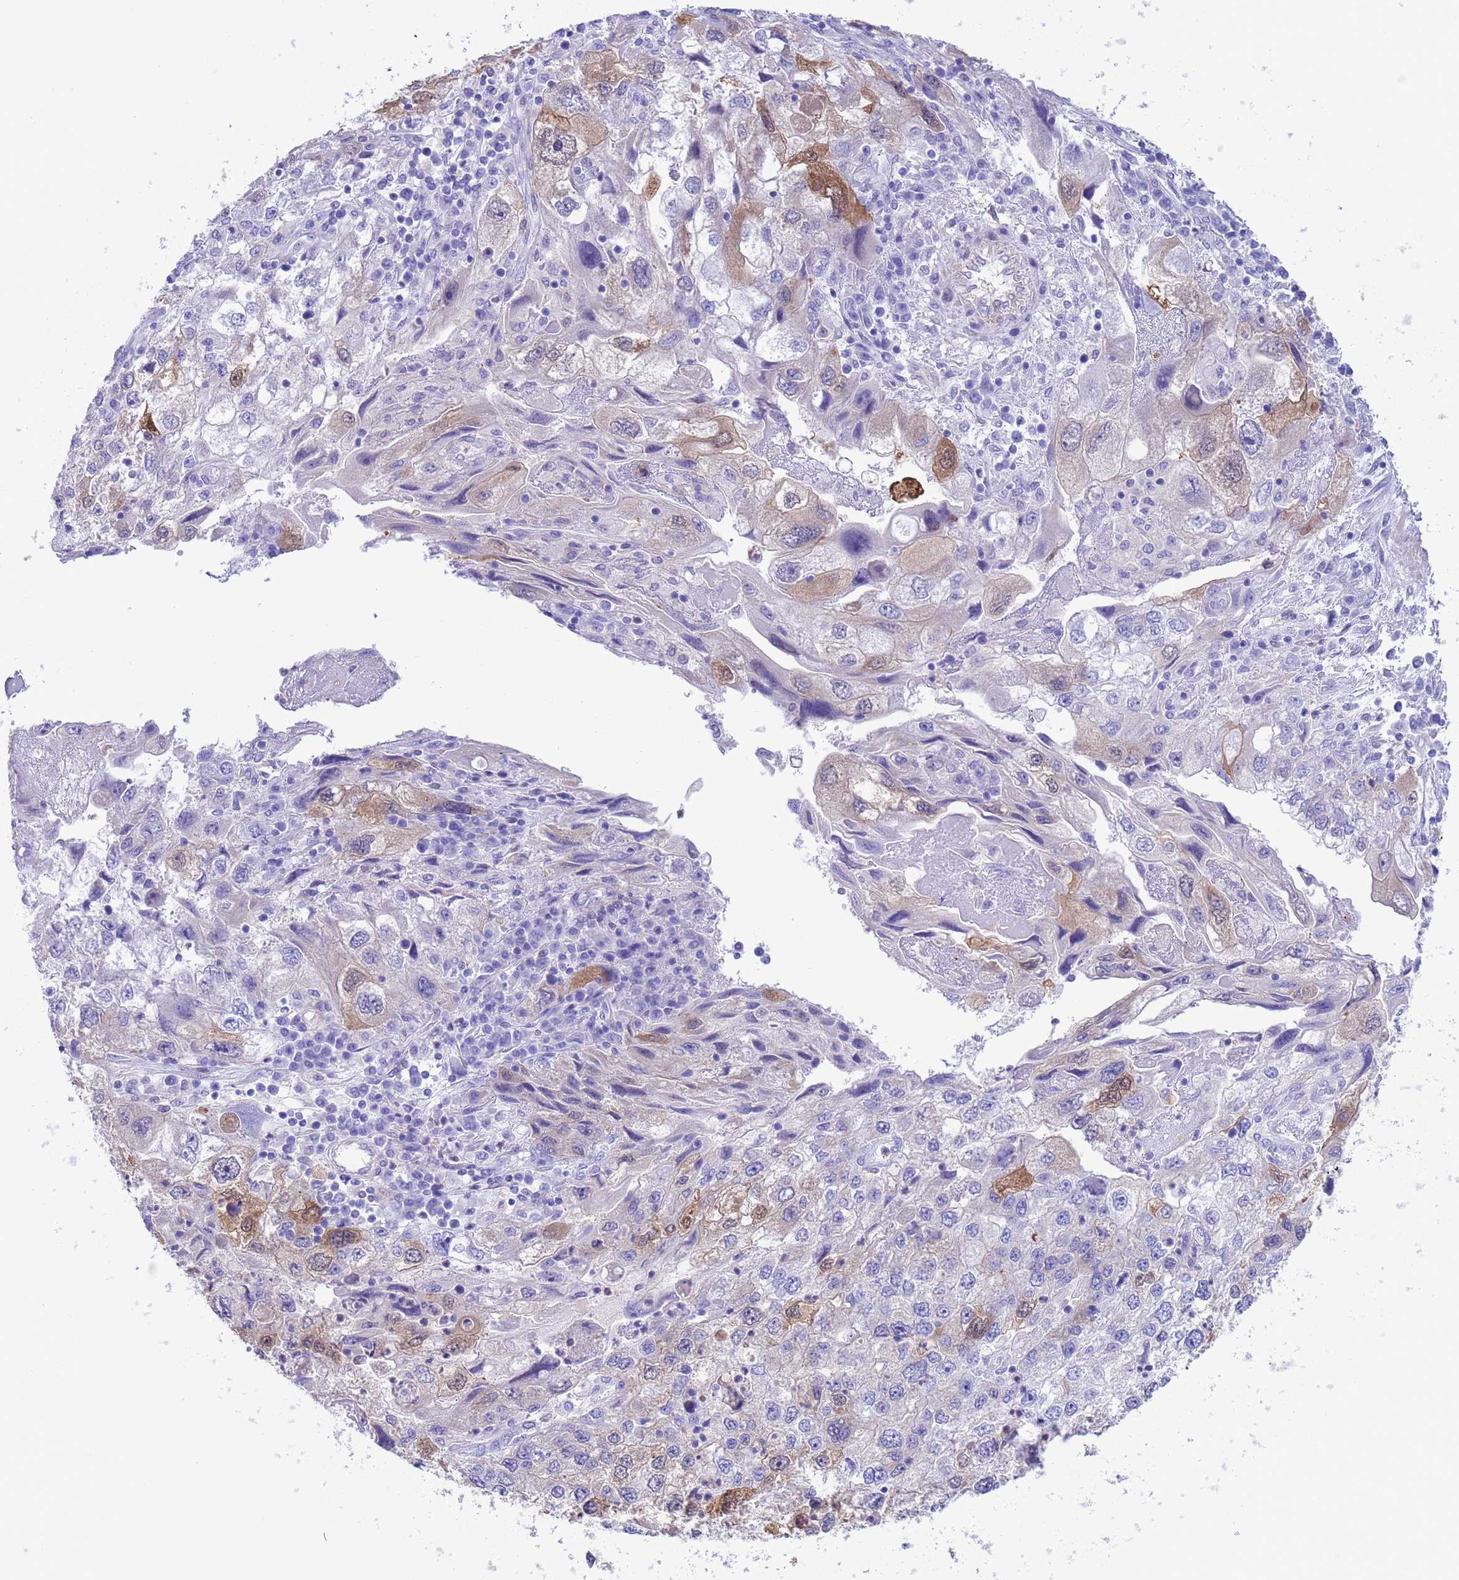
{"staining": {"intensity": "moderate", "quantity": "<25%", "location": "cytoplasmic/membranous,nuclear"}, "tissue": "endometrial cancer", "cell_type": "Tumor cells", "image_type": "cancer", "snomed": [{"axis": "morphology", "description": "Adenocarcinoma, NOS"}, {"axis": "topography", "description": "Endometrium"}], "caption": "Endometrial adenocarcinoma was stained to show a protein in brown. There is low levels of moderate cytoplasmic/membranous and nuclear expression in approximately <25% of tumor cells. The protein of interest is shown in brown color, while the nuclei are stained blue.", "gene": "C6orf47", "patient": {"sex": "female", "age": 49}}